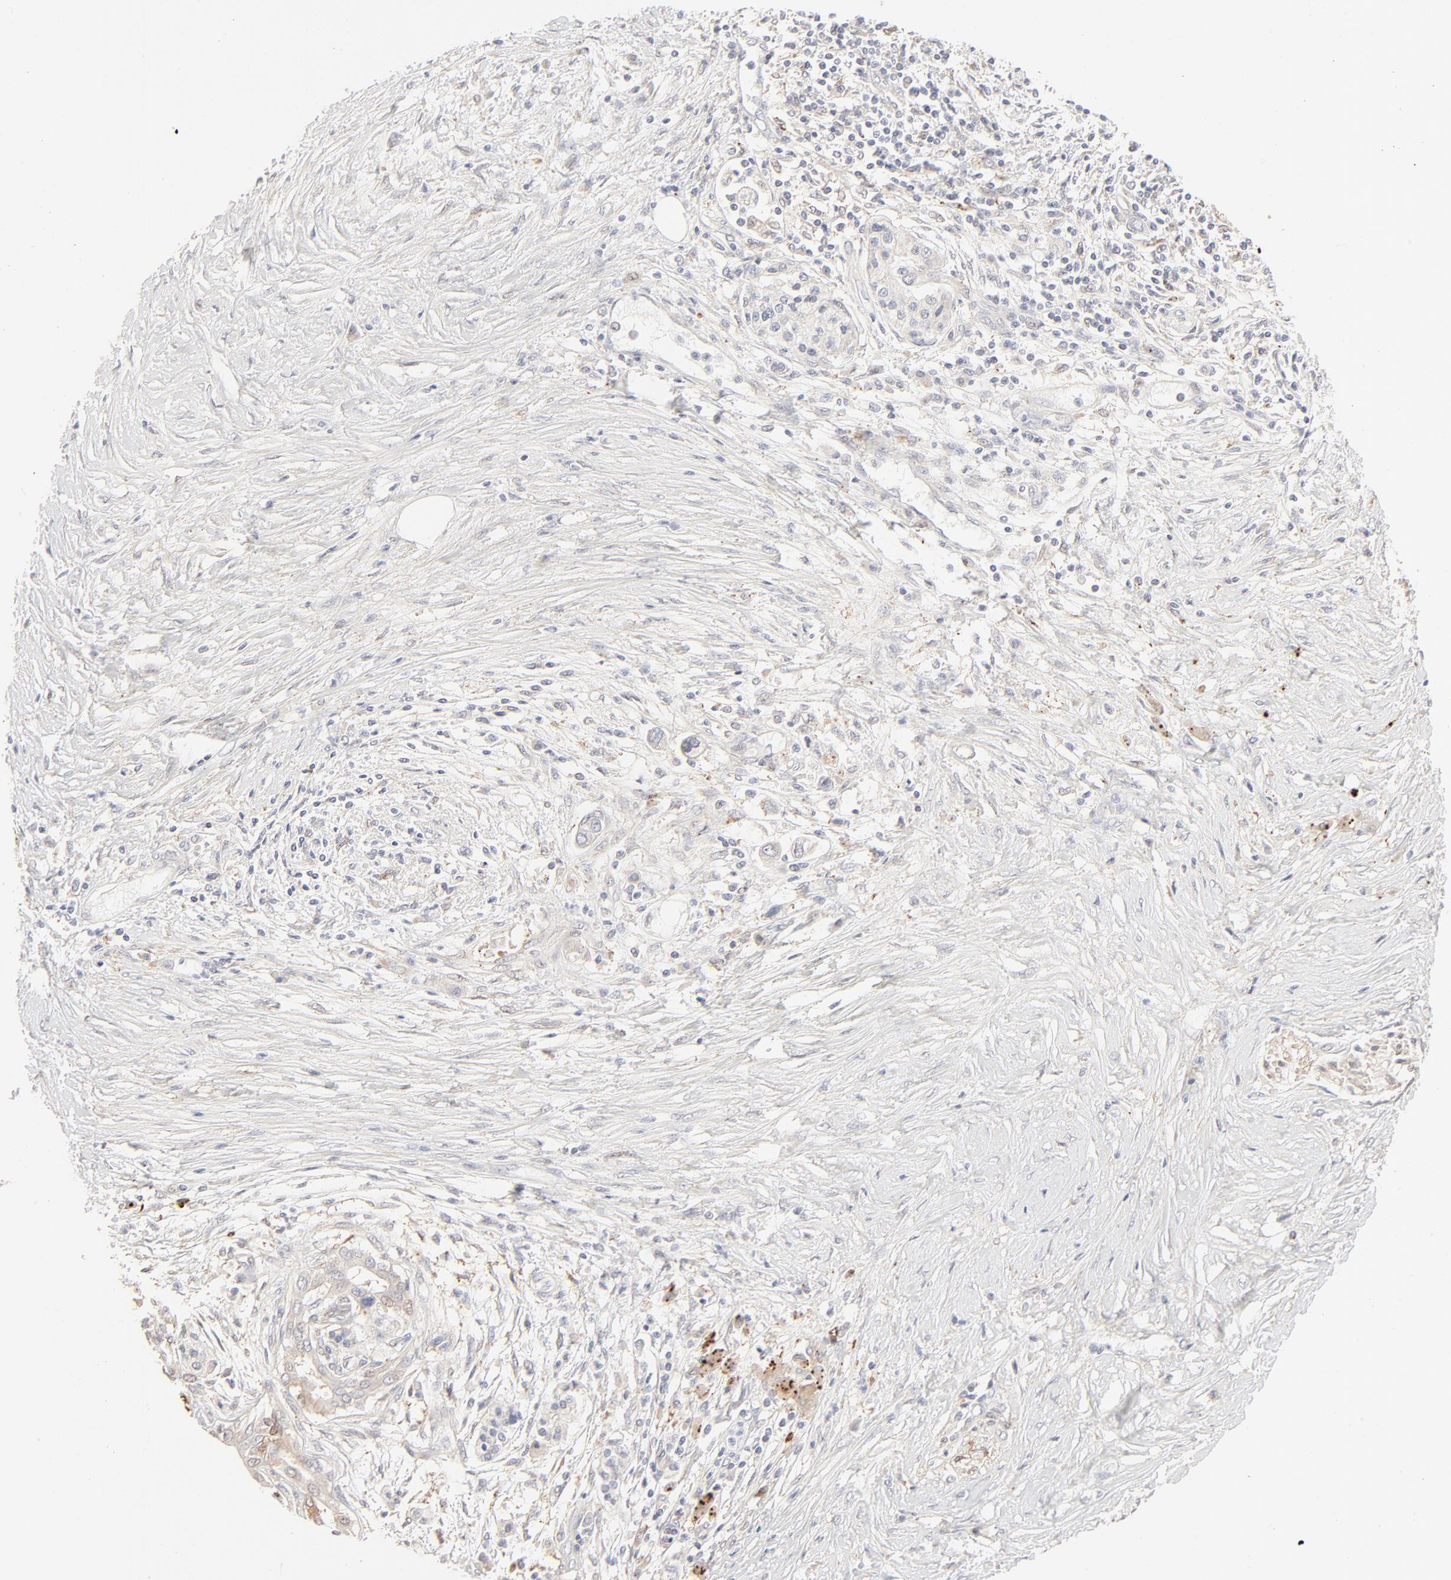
{"staining": {"intensity": "negative", "quantity": "none", "location": "none"}, "tissue": "pancreatic cancer", "cell_type": "Tumor cells", "image_type": "cancer", "snomed": [{"axis": "morphology", "description": "Adenocarcinoma, NOS"}, {"axis": "topography", "description": "Pancreas"}], "caption": "Pancreatic adenocarcinoma was stained to show a protein in brown. There is no significant staining in tumor cells.", "gene": "LGALS2", "patient": {"sex": "female", "age": 59}}